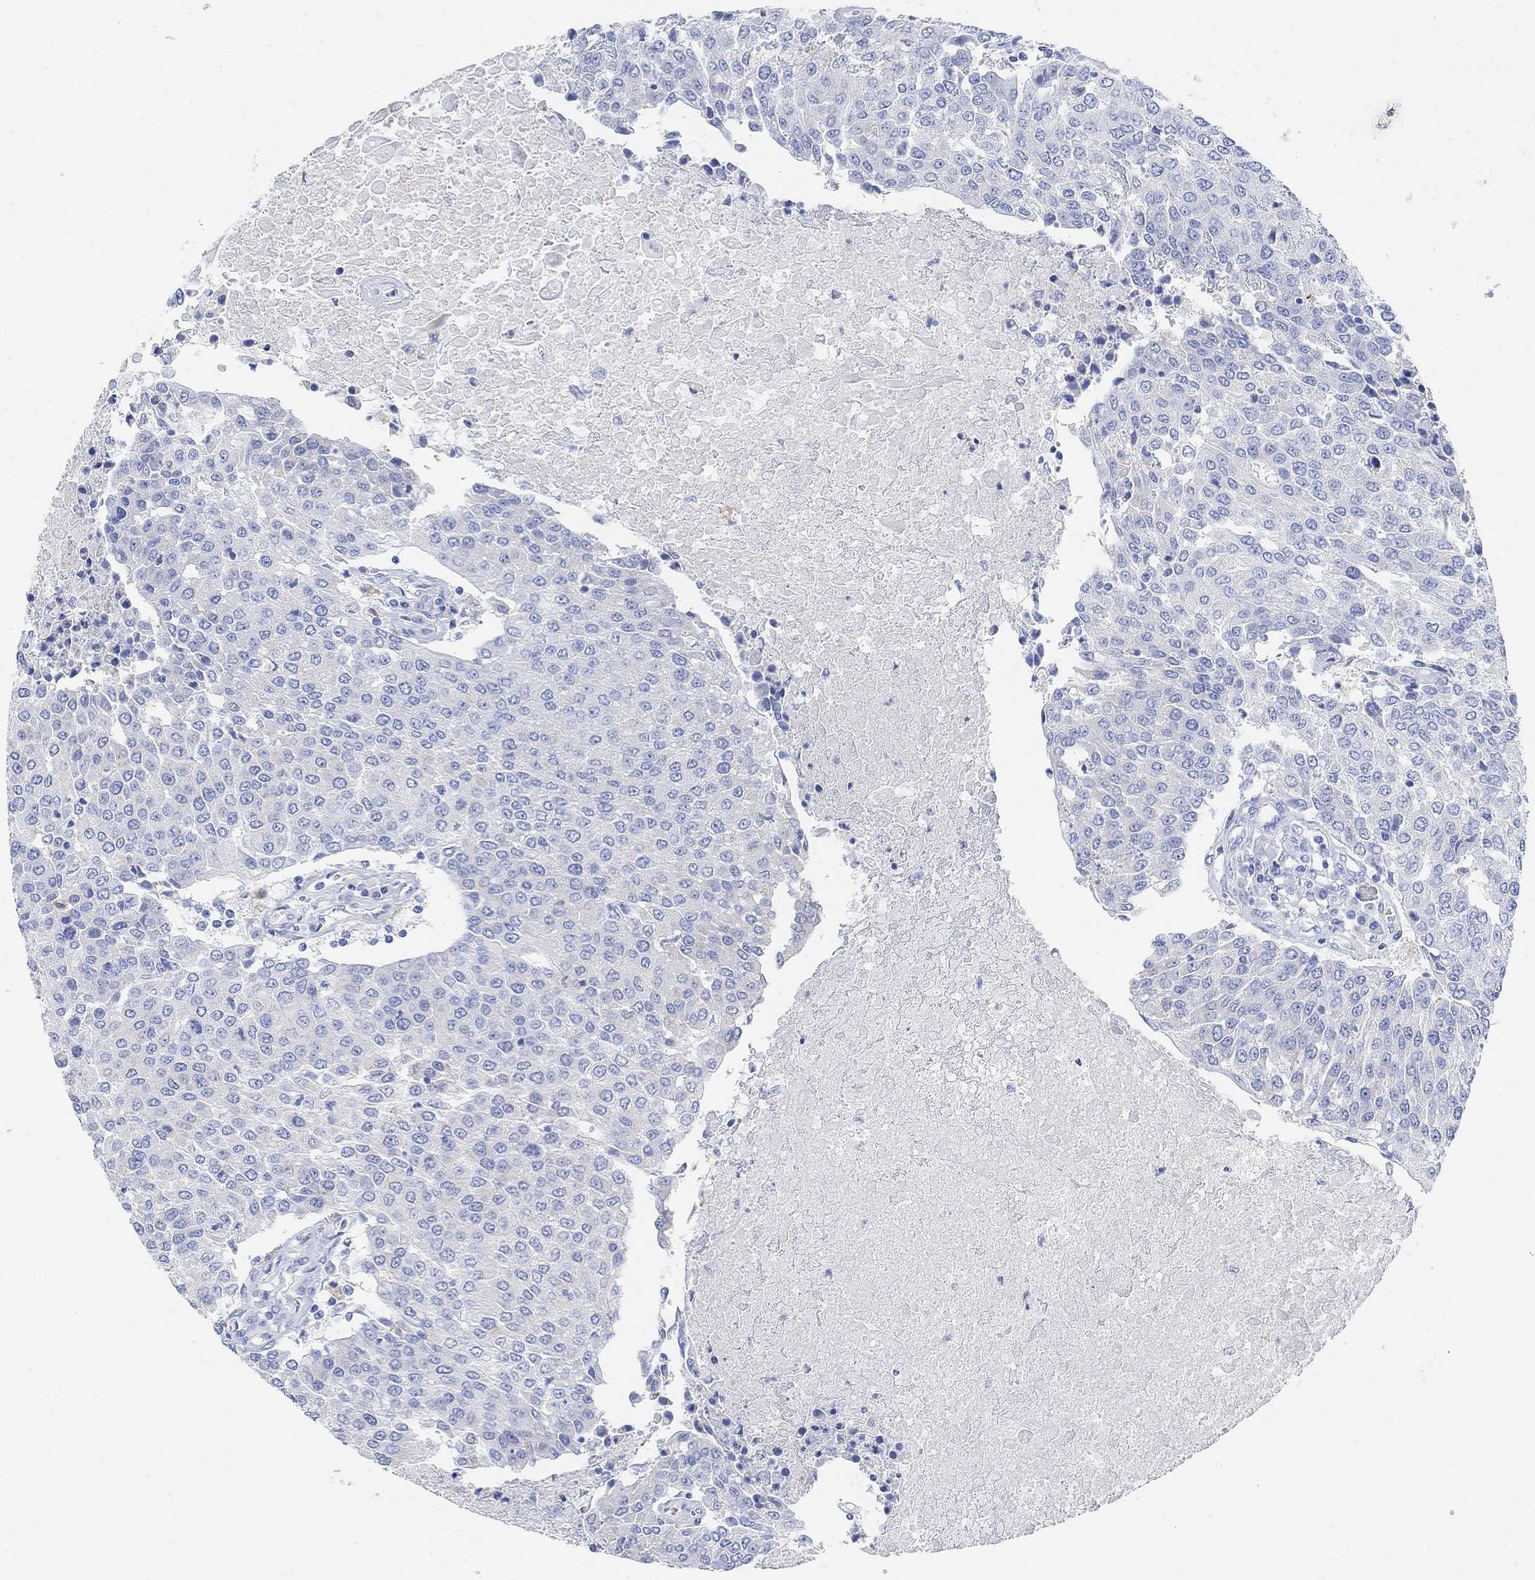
{"staining": {"intensity": "negative", "quantity": "none", "location": "none"}, "tissue": "urothelial cancer", "cell_type": "Tumor cells", "image_type": "cancer", "snomed": [{"axis": "morphology", "description": "Urothelial carcinoma, High grade"}, {"axis": "topography", "description": "Urinary bladder"}], "caption": "High power microscopy image of an immunohistochemistry photomicrograph of urothelial cancer, revealing no significant staining in tumor cells.", "gene": "RETNLB", "patient": {"sex": "female", "age": 85}}